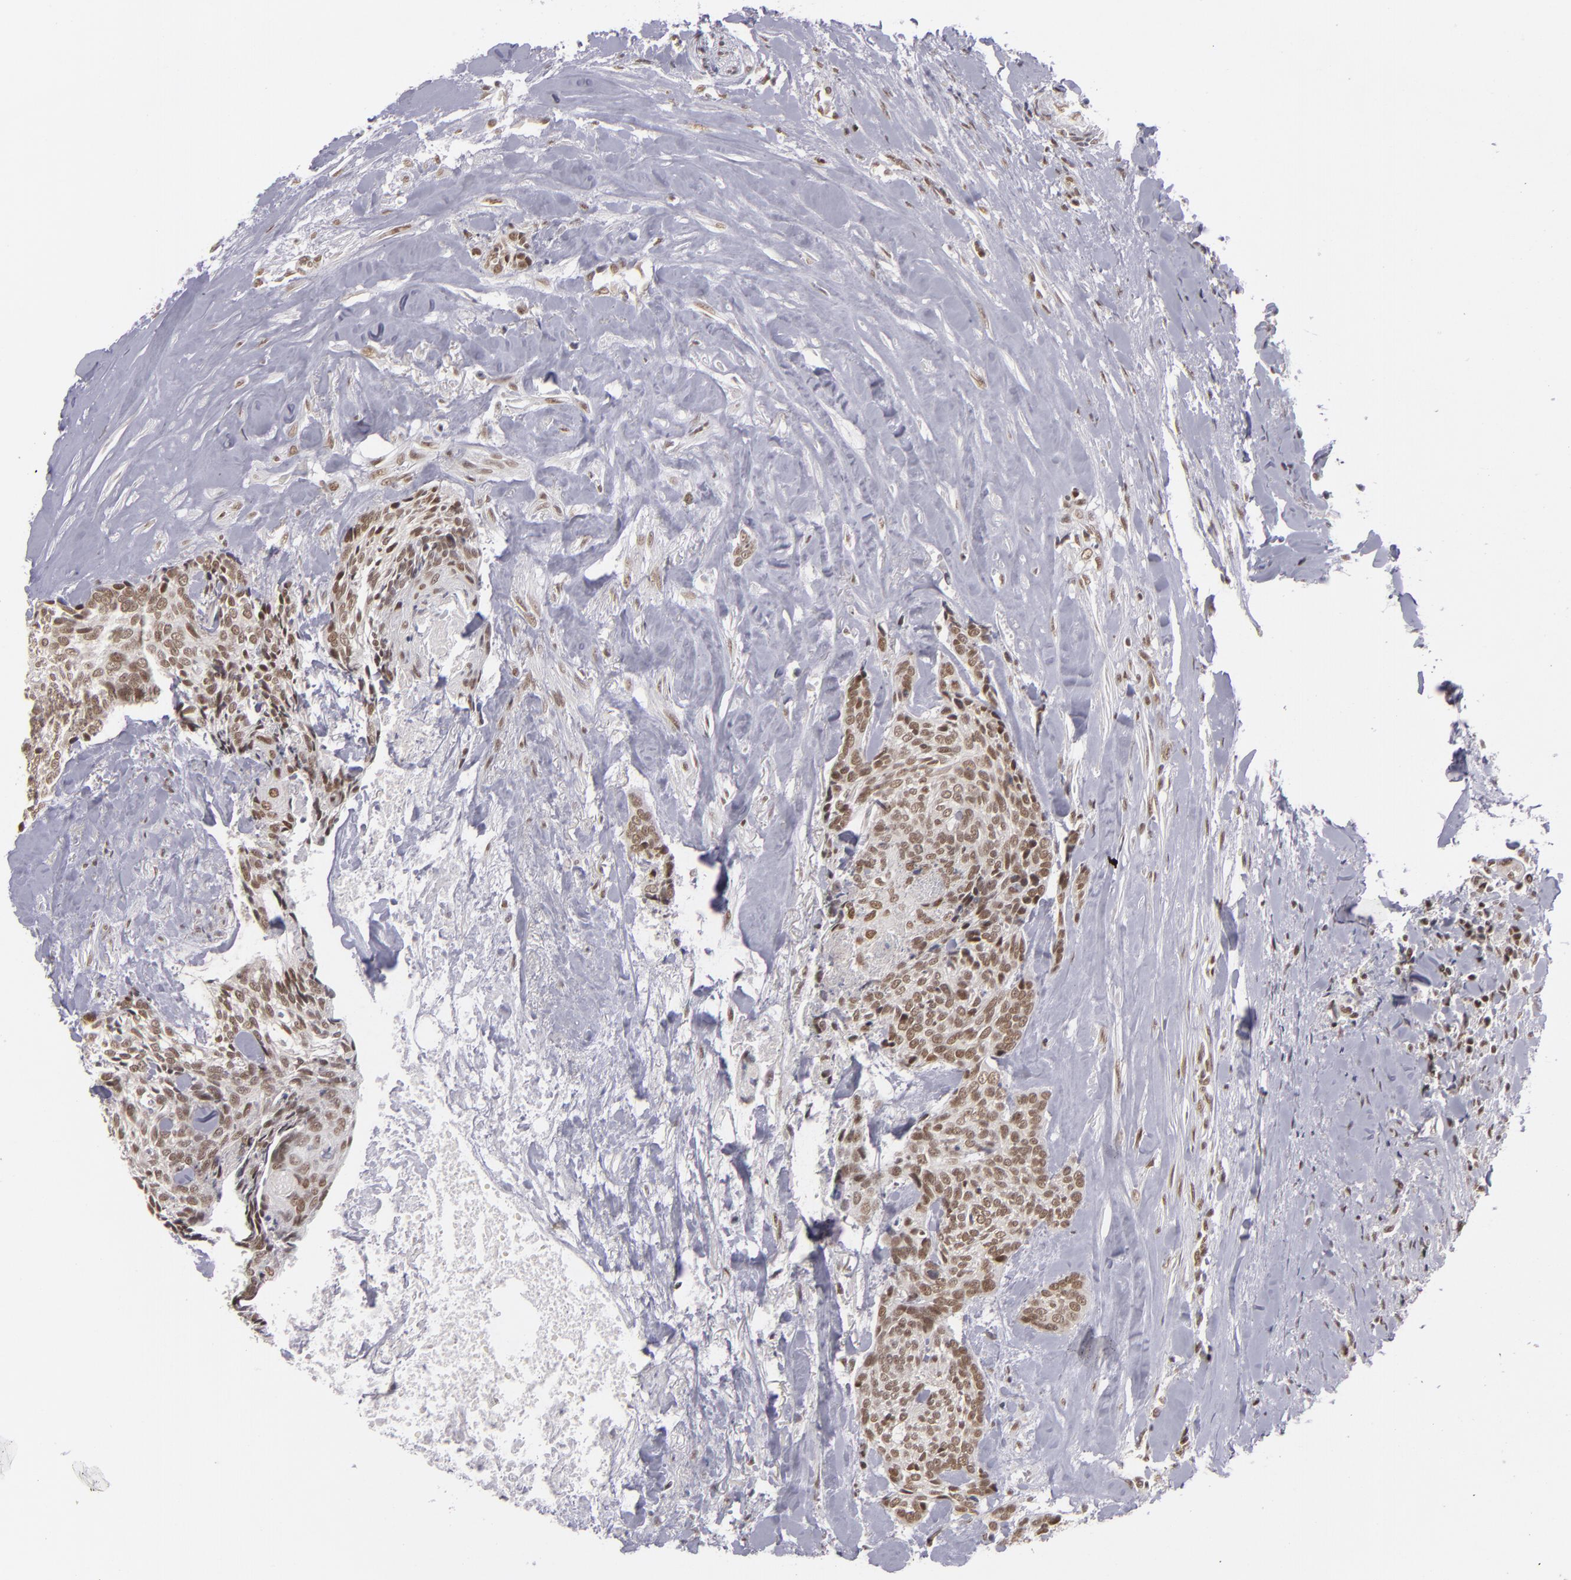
{"staining": {"intensity": "moderate", "quantity": ">75%", "location": "nuclear"}, "tissue": "head and neck cancer", "cell_type": "Tumor cells", "image_type": "cancer", "snomed": [{"axis": "morphology", "description": "Squamous cell carcinoma, NOS"}, {"axis": "topography", "description": "Salivary gland"}, {"axis": "topography", "description": "Head-Neck"}], "caption": "A brown stain highlights moderate nuclear staining of a protein in human head and neck squamous cell carcinoma tumor cells.", "gene": "MLLT3", "patient": {"sex": "male", "age": 70}}